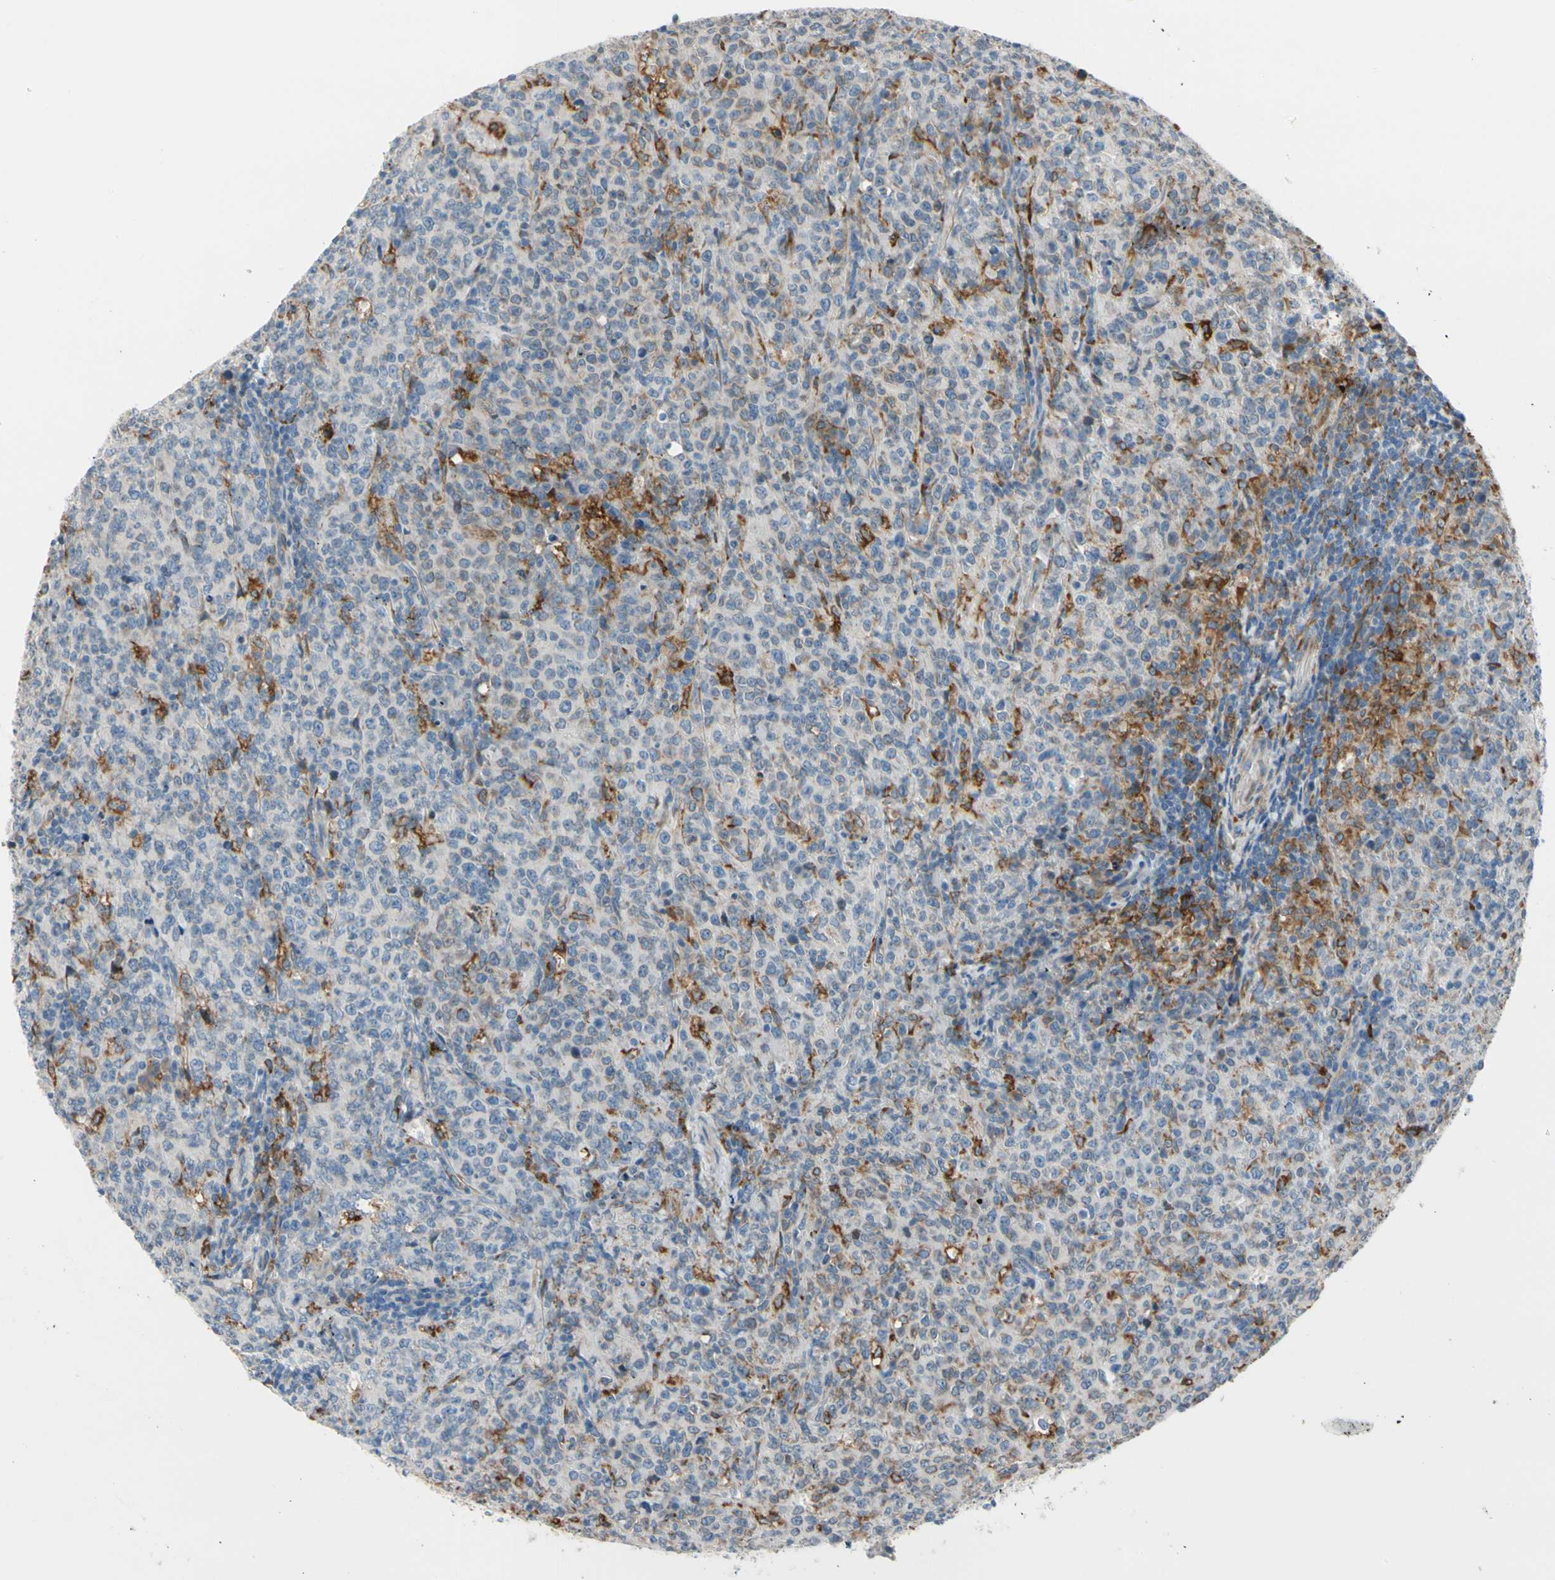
{"staining": {"intensity": "negative", "quantity": "none", "location": "none"}, "tissue": "lymphoma", "cell_type": "Tumor cells", "image_type": "cancer", "snomed": [{"axis": "morphology", "description": "Malignant lymphoma, non-Hodgkin's type, High grade"}, {"axis": "topography", "description": "Tonsil"}], "caption": "The image reveals no staining of tumor cells in high-grade malignant lymphoma, non-Hodgkin's type.", "gene": "LRPAP1", "patient": {"sex": "female", "age": 36}}